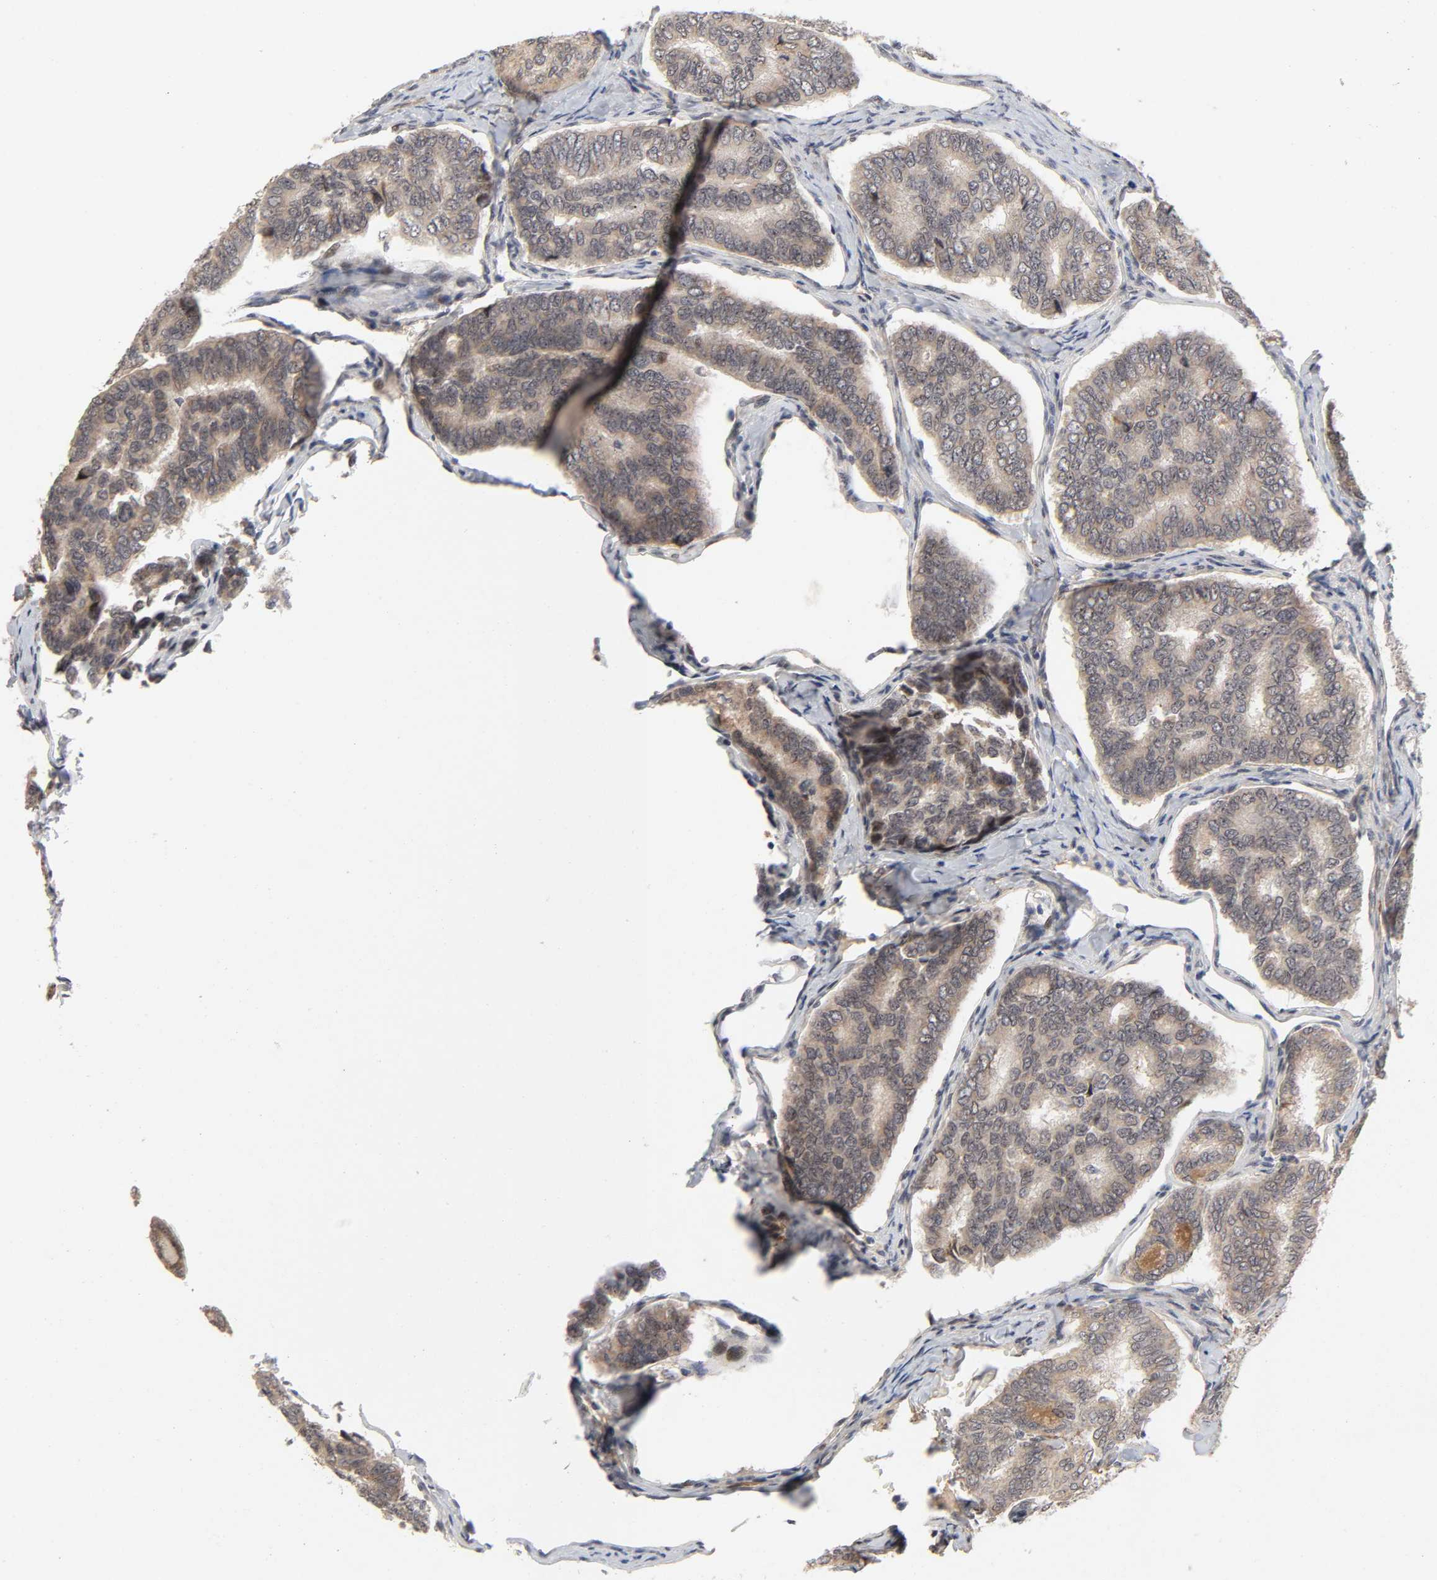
{"staining": {"intensity": "weak", "quantity": ">75%", "location": "cytoplasmic/membranous"}, "tissue": "thyroid cancer", "cell_type": "Tumor cells", "image_type": "cancer", "snomed": [{"axis": "morphology", "description": "Papillary adenocarcinoma, NOS"}, {"axis": "topography", "description": "Thyroid gland"}], "caption": "DAB immunohistochemical staining of papillary adenocarcinoma (thyroid) shows weak cytoplasmic/membranous protein staining in about >75% of tumor cells.", "gene": "ZKSCAN8", "patient": {"sex": "female", "age": 35}}